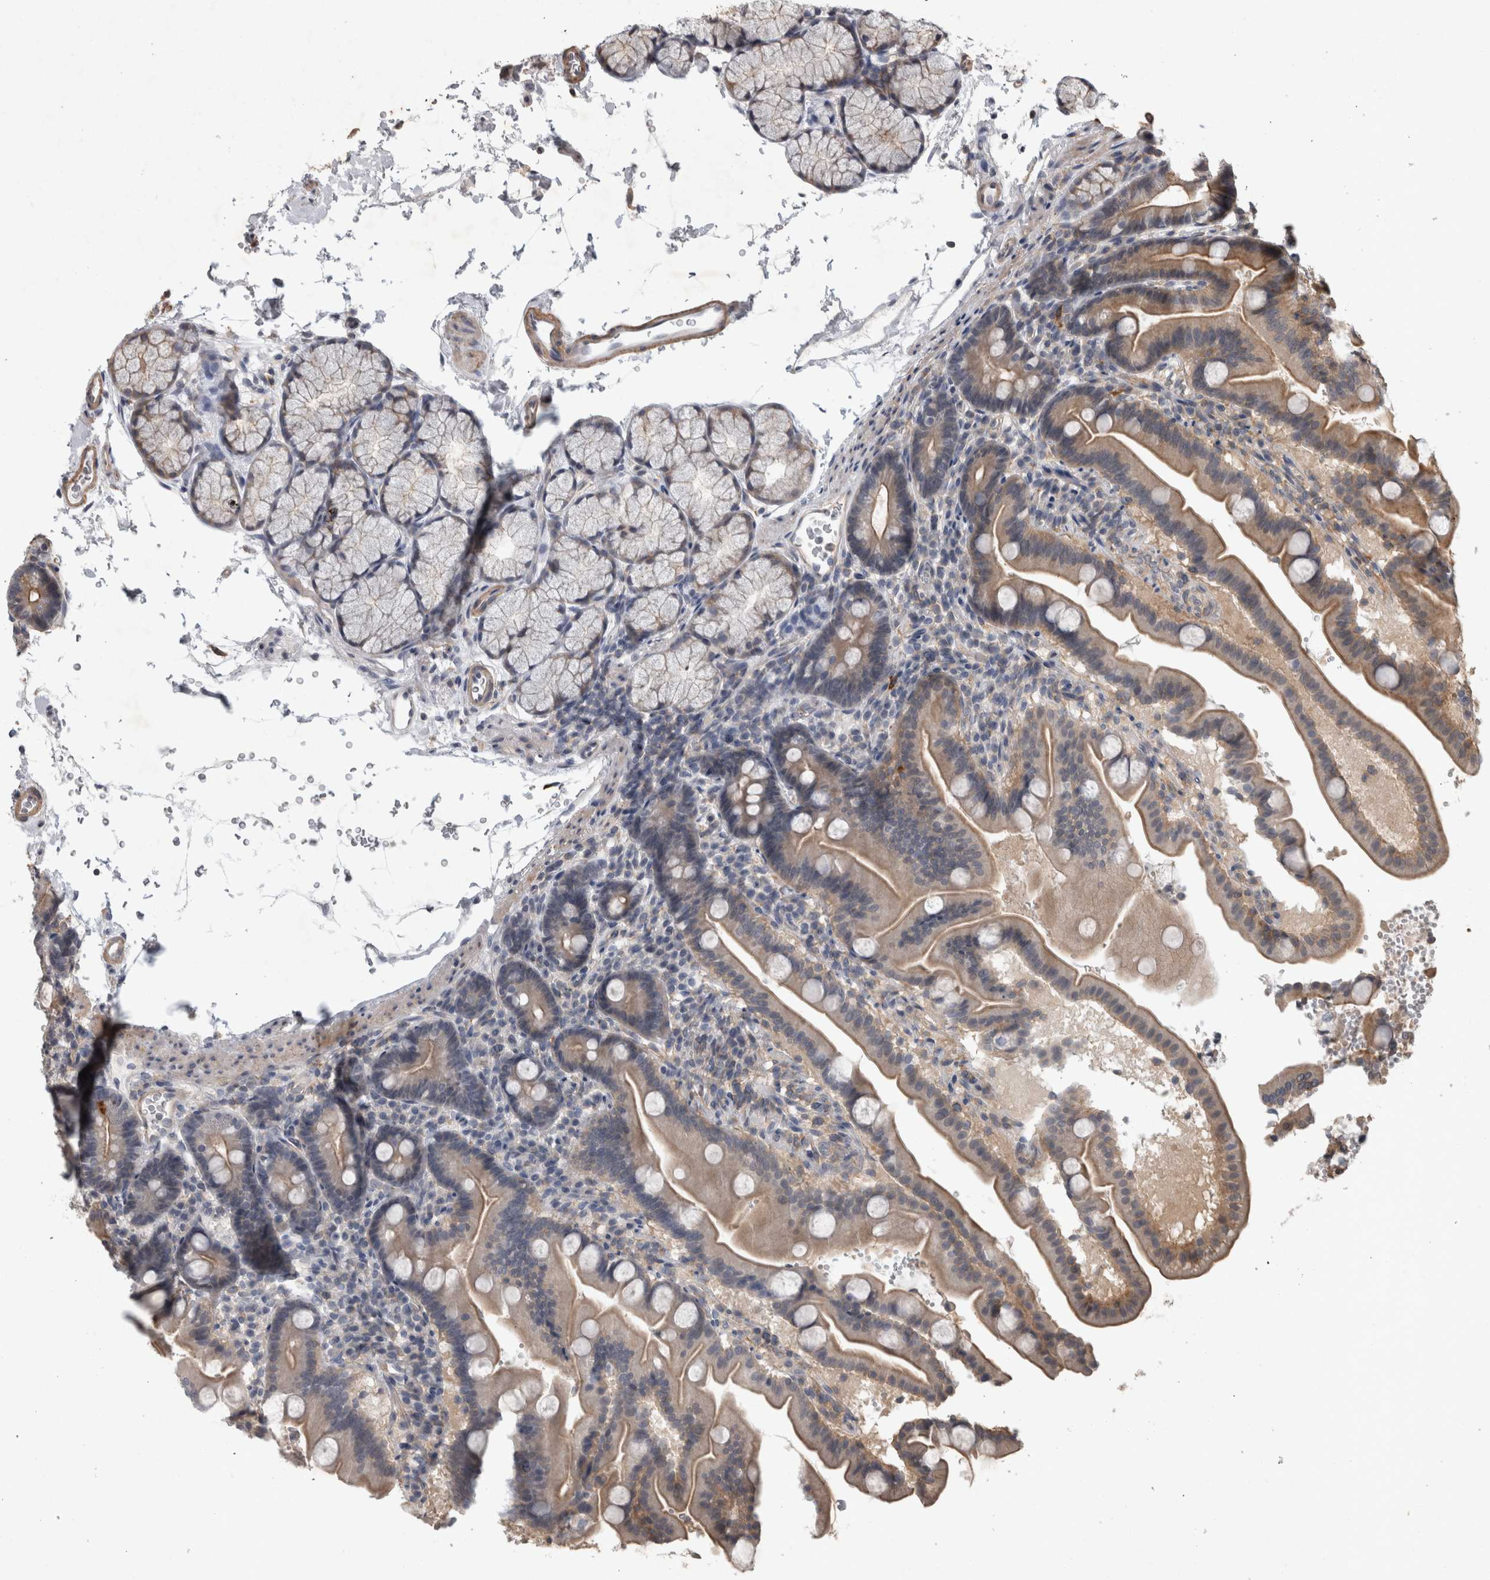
{"staining": {"intensity": "weak", "quantity": ">75%", "location": "cytoplasmic/membranous"}, "tissue": "duodenum", "cell_type": "Glandular cells", "image_type": "normal", "snomed": [{"axis": "morphology", "description": "Normal tissue, NOS"}, {"axis": "topography", "description": "Duodenum"}], "caption": "Human duodenum stained with a brown dye displays weak cytoplasmic/membranous positive expression in about >75% of glandular cells.", "gene": "SPATA48", "patient": {"sex": "male", "age": 54}}